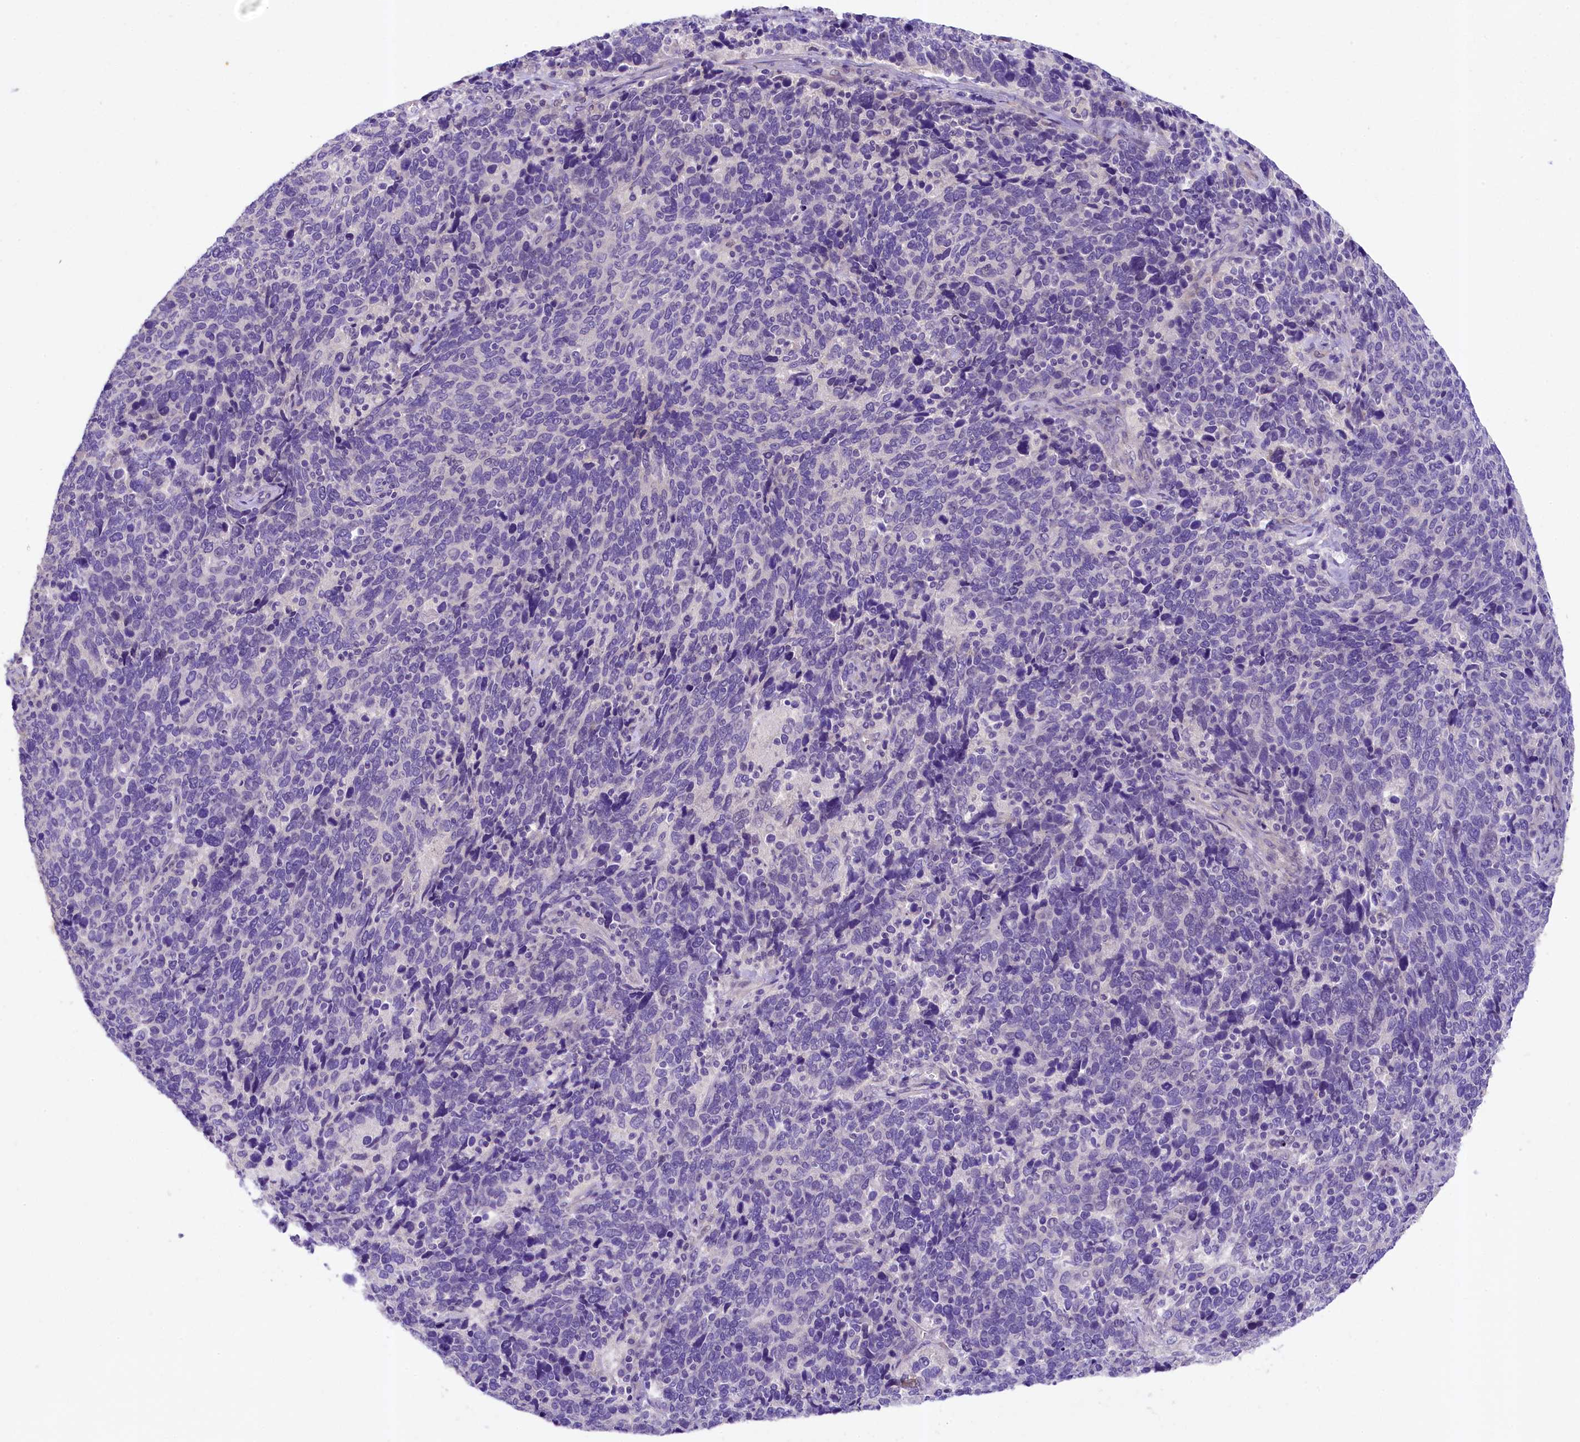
{"staining": {"intensity": "negative", "quantity": "none", "location": "none"}, "tissue": "cervical cancer", "cell_type": "Tumor cells", "image_type": "cancer", "snomed": [{"axis": "morphology", "description": "Squamous cell carcinoma, NOS"}, {"axis": "topography", "description": "Cervix"}], "caption": "There is no significant positivity in tumor cells of cervical cancer (squamous cell carcinoma).", "gene": "UBXN6", "patient": {"sex": "female", "age": 41}}